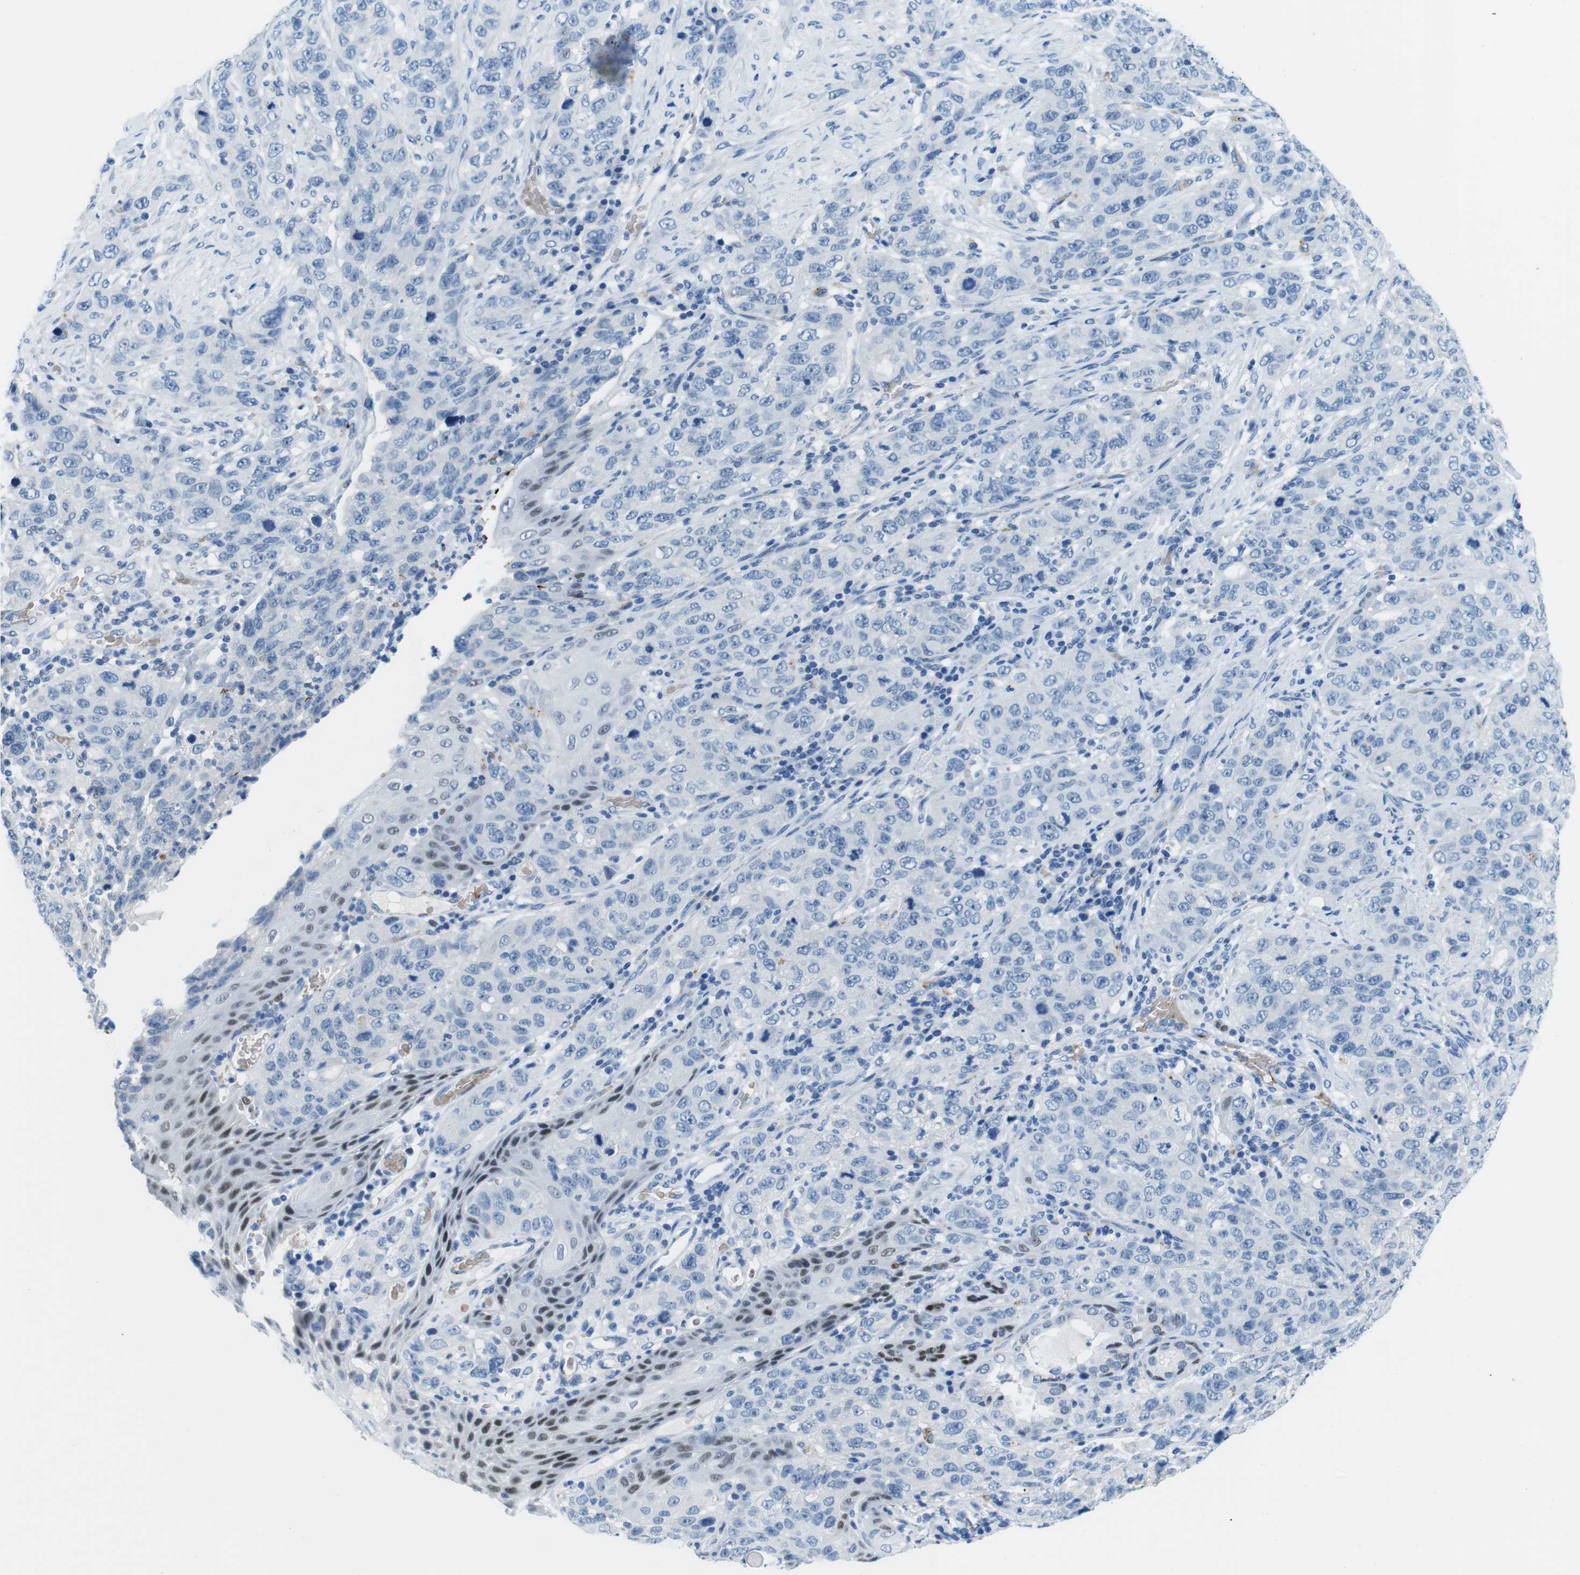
{"staining": {"intensity": "negative", "quantity": "none", "location": "none"}, "tissue": "stomach cancer", "cell_type": "Tumor cells", "image_type": "cancer", "snomed": [{"axis": "morphology", "description": "Adenocarcinoma, NOS"}, {"axis": "topography", "description": "Stomach"}], "caption": "IHC image of human stomach cancer stained for a protein (brown), which demonstrates no expression in tumor cells. The staining was performed using DAB (3,3'-diaminobenzidine) to visualize the protein expression in brown, while the nuclei were stained in blue with hematoxylin (Magnification: 20x).", "gene": "TFAP2C", "patient": {"sex": "male", "age": 48}}